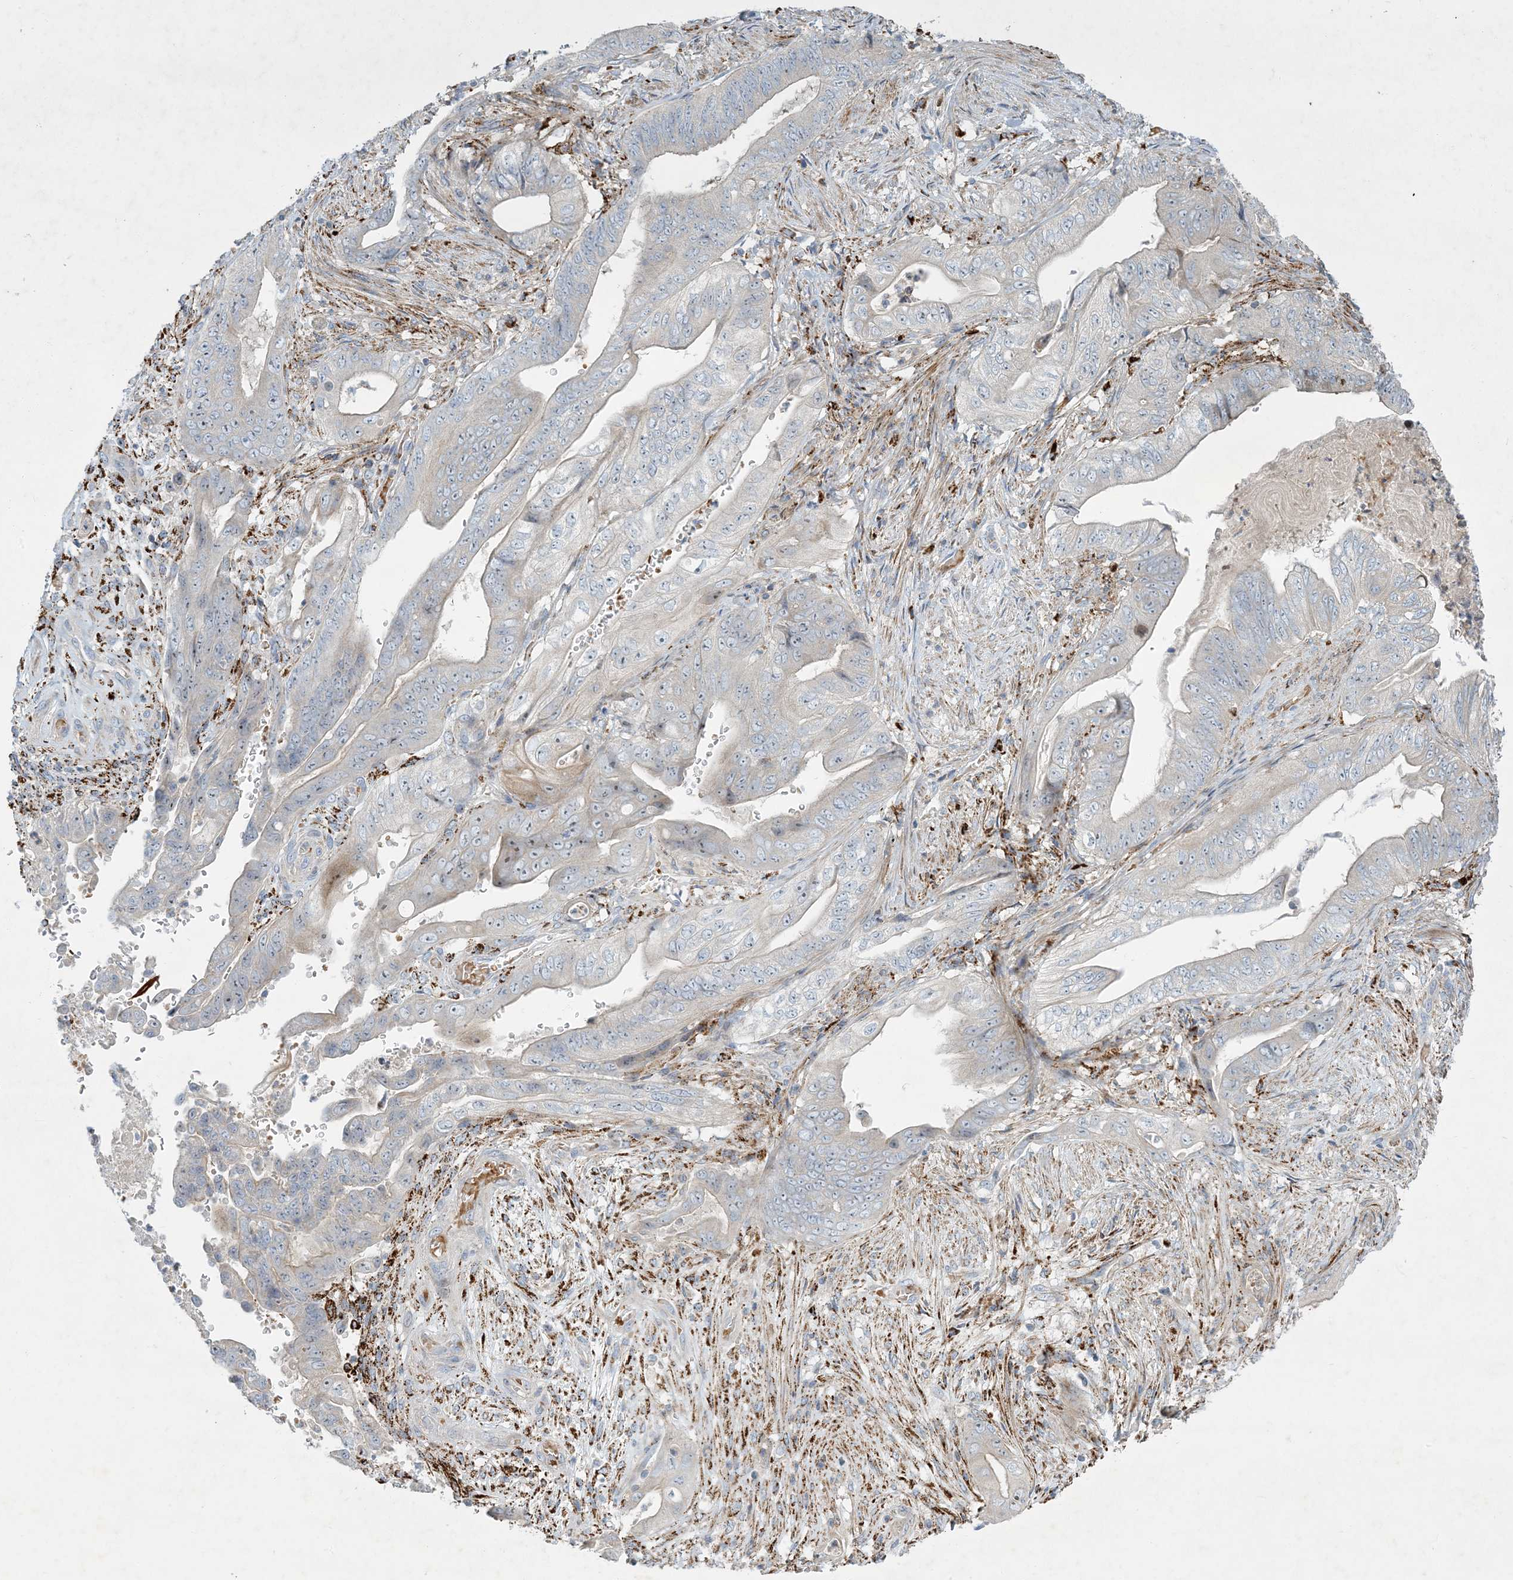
{"staining": {"intensity": "negative", "quantity": "none", "location": "none"}, "tissue": "stomach cancer", "cell_type": "Tumor cells", "image_type": "cancer", "snomed": [{"axis": "morphology", "description": "Adenocarcinoma, NOS"}, {"axis": "topography", "description": "Stomach"}], "caption": "The immunohistochemistry image has no significant expression in tumor cells of stomach cancer (adenocarcinoma) tissue.", "gene": "LTN1", "patient": {"sex": "female", "age": 73}}